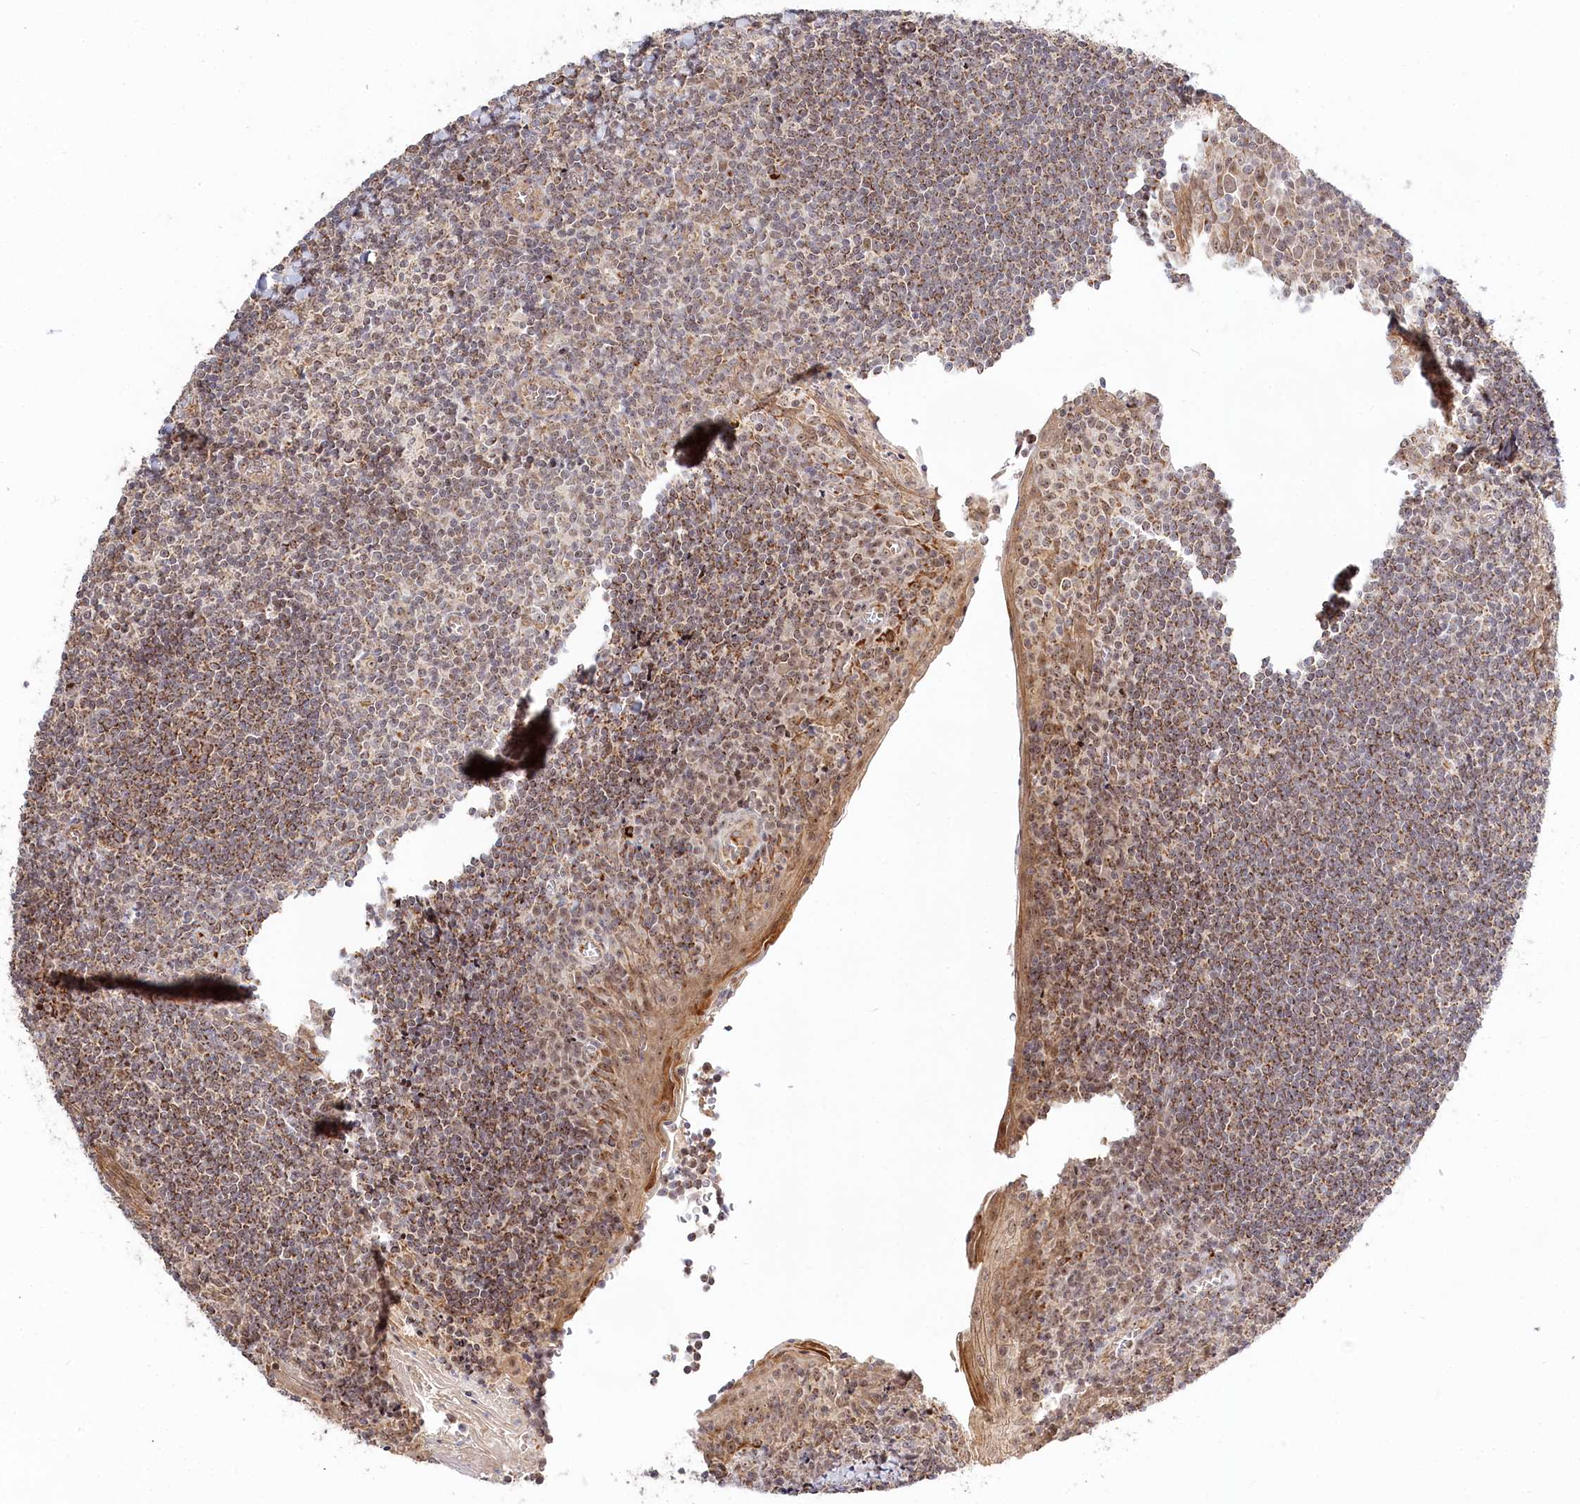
{"staining": {"intensity": "moderate", "quantity": ">75%", "location": "cytoplasmic/membranous"}, "tissue": "tonsil", "cell_type": "Germinal center cells", "image_type": "normal", "snomed": [{"axis": "morphology", "description": "Normal tissue, NOS"}, {"axis": "topography", "description": "Tonsil"}], "caption": "A medium amount of moderate cytoplasmic/membranous positivity is identified in approximately >75% of germinal center cells in unremarkable tonsil.", "gene": "RTN4IP1", "patient": {"sex": "male", "age": 27}}